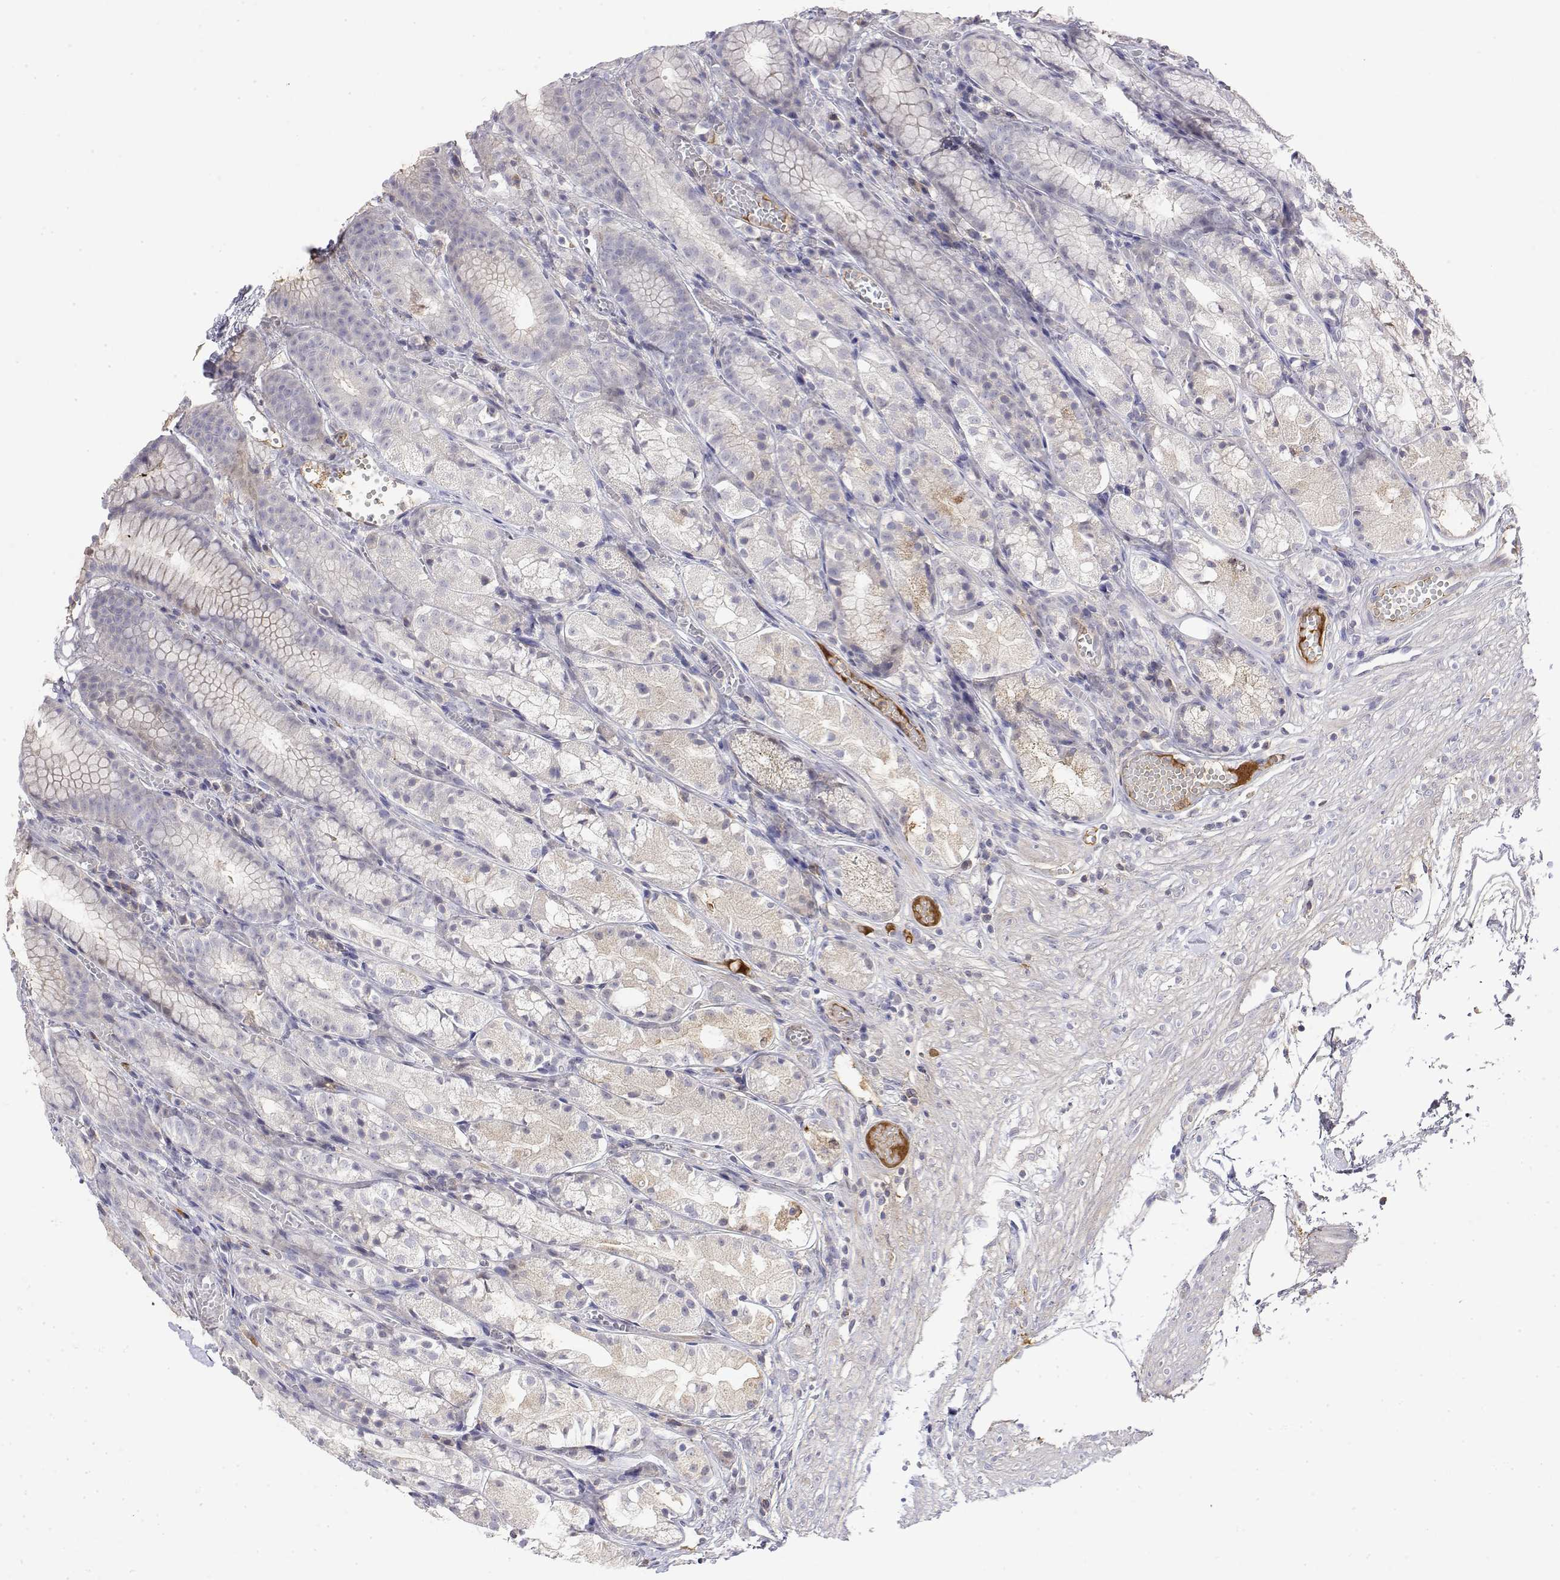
{"staining": {"intensity": "negative", "quantity": "none", "location": "none"}, "tissue": "stomach", "cell_type": "Glandular cells", "image_type": "normal", "snomed": [{"axis": "morphology", "description": "Normal tissue, NOS"}, {"axis": "topography", "description": "Stomach"}], "caption": "Protein analysis of benign stomach exhibits no significant positivity in glandular cells.", "gene": "IGFBP4", "patient": {"sex": "male", "age": 70}}